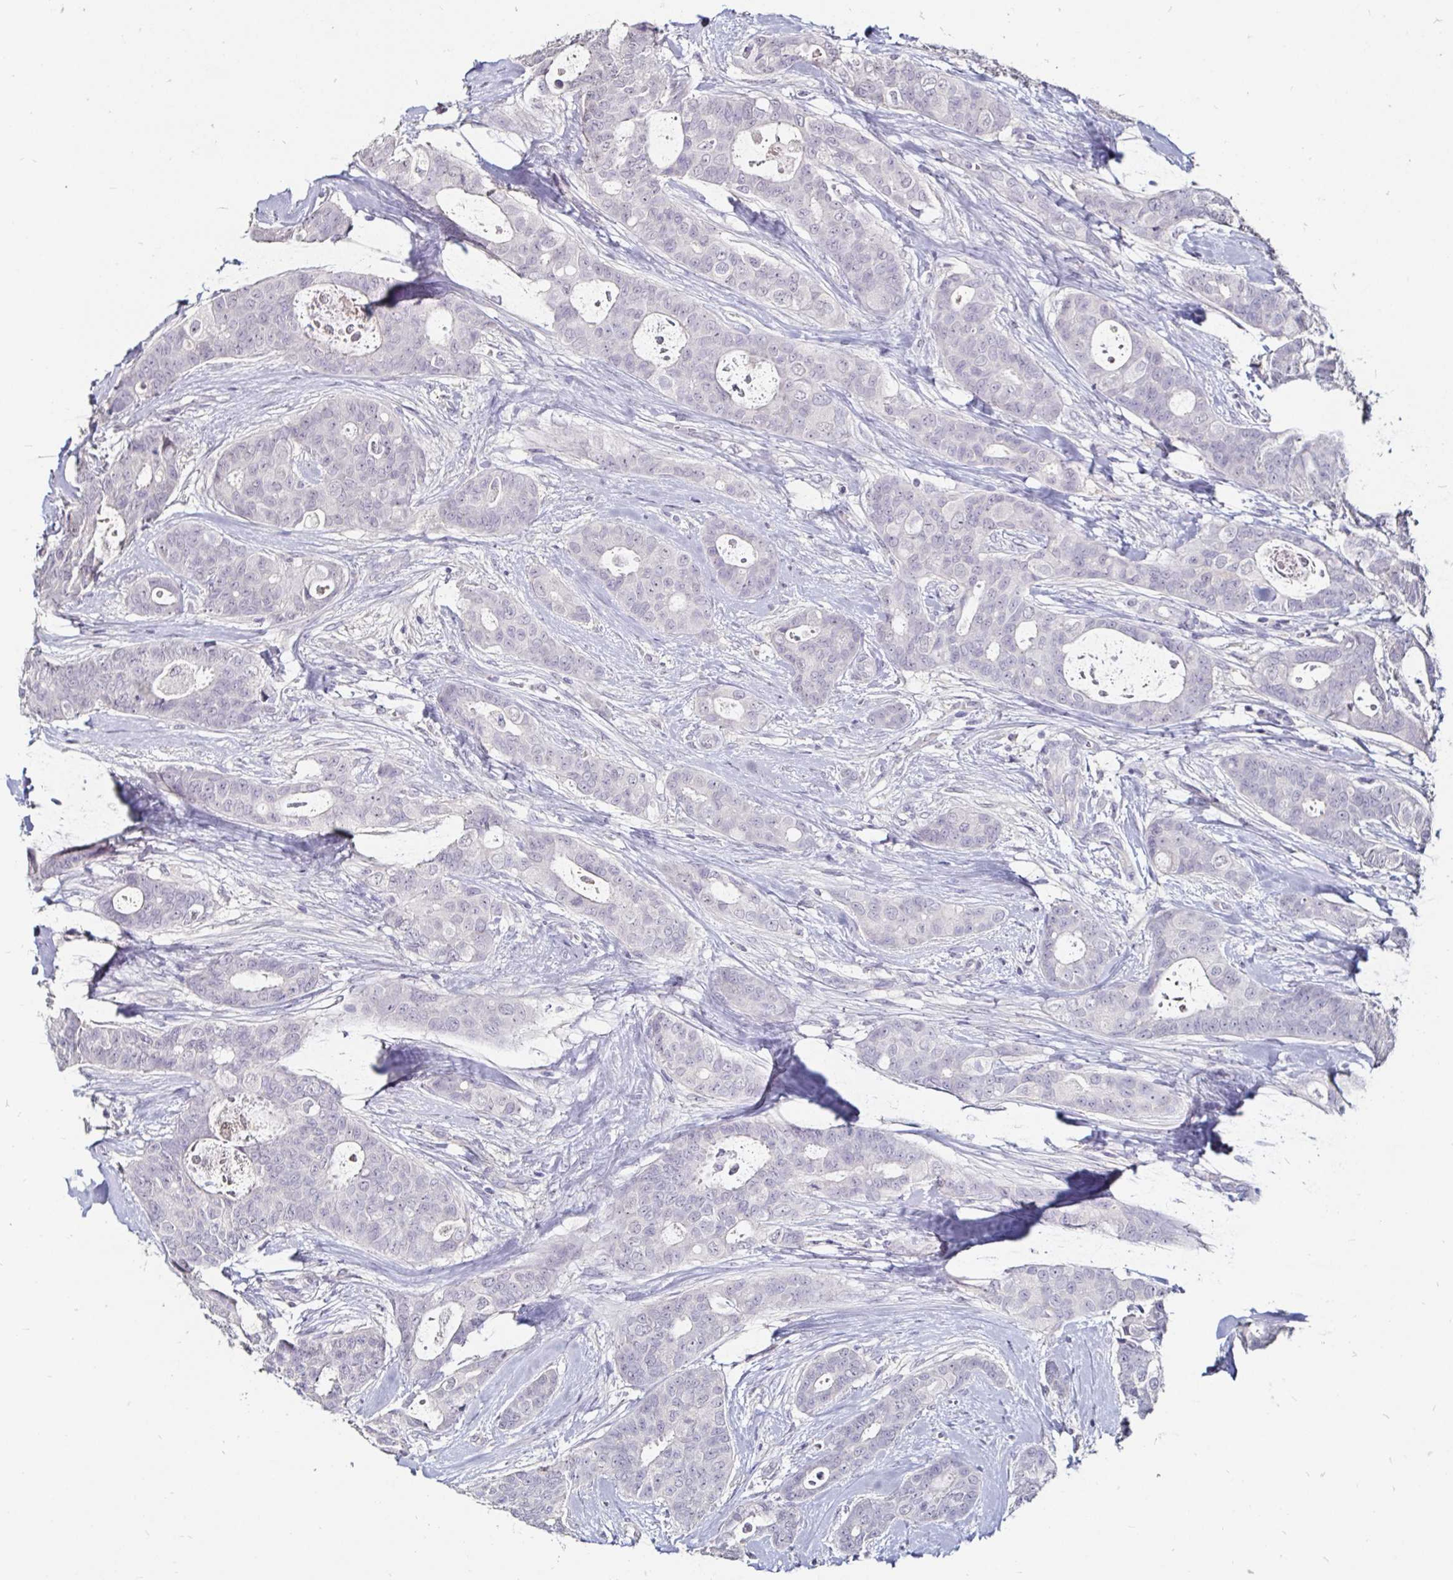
{"staining": {"intensity": "negative", "quantity": "none", "location": "none"}, "tissue": "breast cancer", "cell_type": "Tumor cells", "image_type": "cancer", "snomed": [{"axis": "morphology", "description": "Duct carcinoma"}, {"axis": "topography", "description": "Breast"}], "caption": "Immunohistochemistry (IHC) micrograph of neoplastic tissue: breast invasive ductal carcinoma stained with DAB reveals no significant protein staining in tumor cells. The staining was performed using DAB (3,3'-diaminobenzidine) to visualize the protein expression in brown, while the nuclei were stained in blue with hematoxylin (Magnification: 20x).", "gene": "FAIM2", "patient": {"sex": "female", "age": 45}}